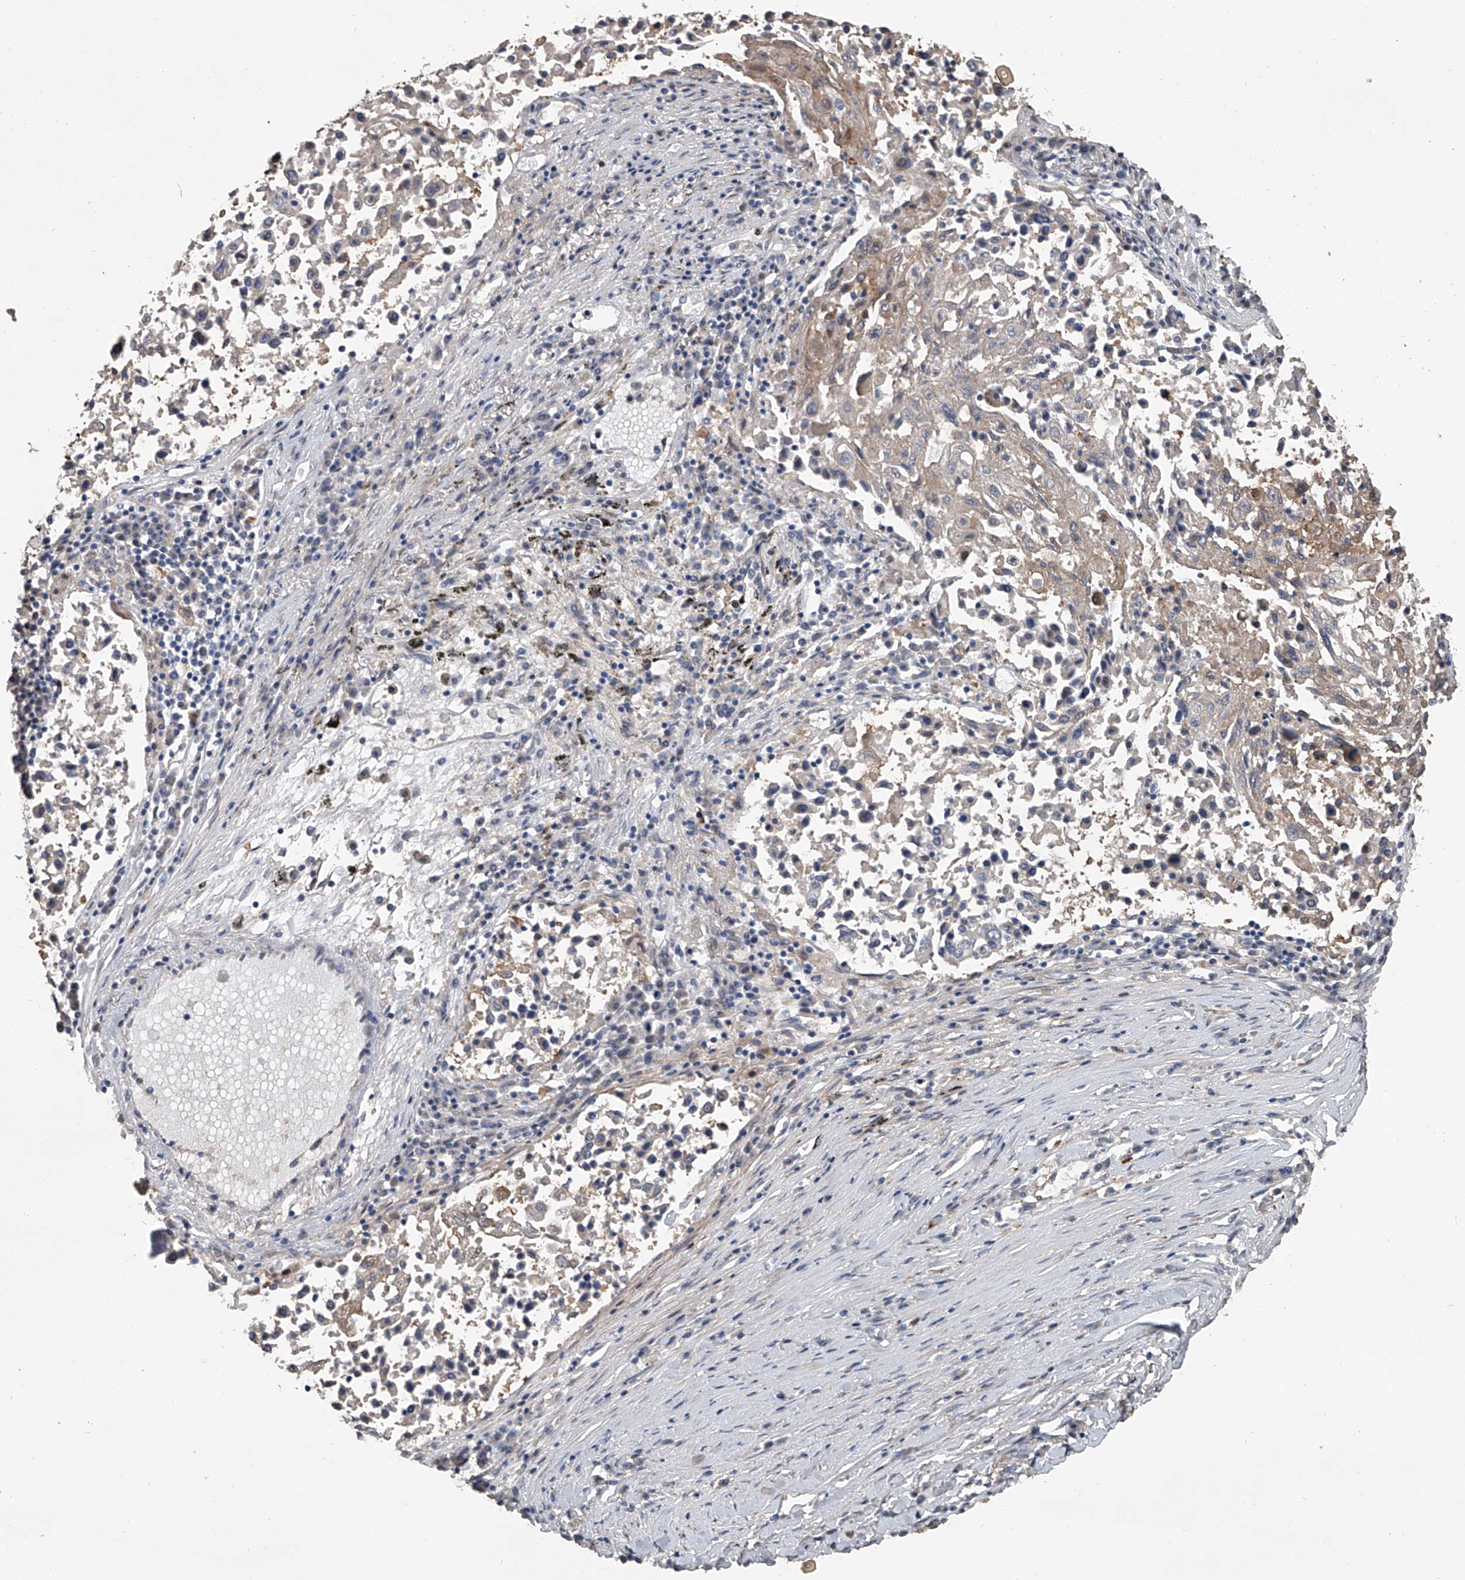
{"staining": {"intensity": "weak", "quantity": "<25%", "location": "cytoplasmic/membranous"}, "tissue": "lung cancer", "cell_type": "Tumor cells", "image_type": "cancer", "snomed": [{"axis": "morphology", "description": "Squamous cell carcinoma, NOS"}, {"axis": "topography", "description": "Lung"}], "caption": "This image is of lung cancer stained with immunohistochemistry to label a protein in brown with the nuclei are counter-stained blue. There is no staining in tumor cells.", "gene": "DOCK9", "patient": {"sex": "male", "age": 65}}